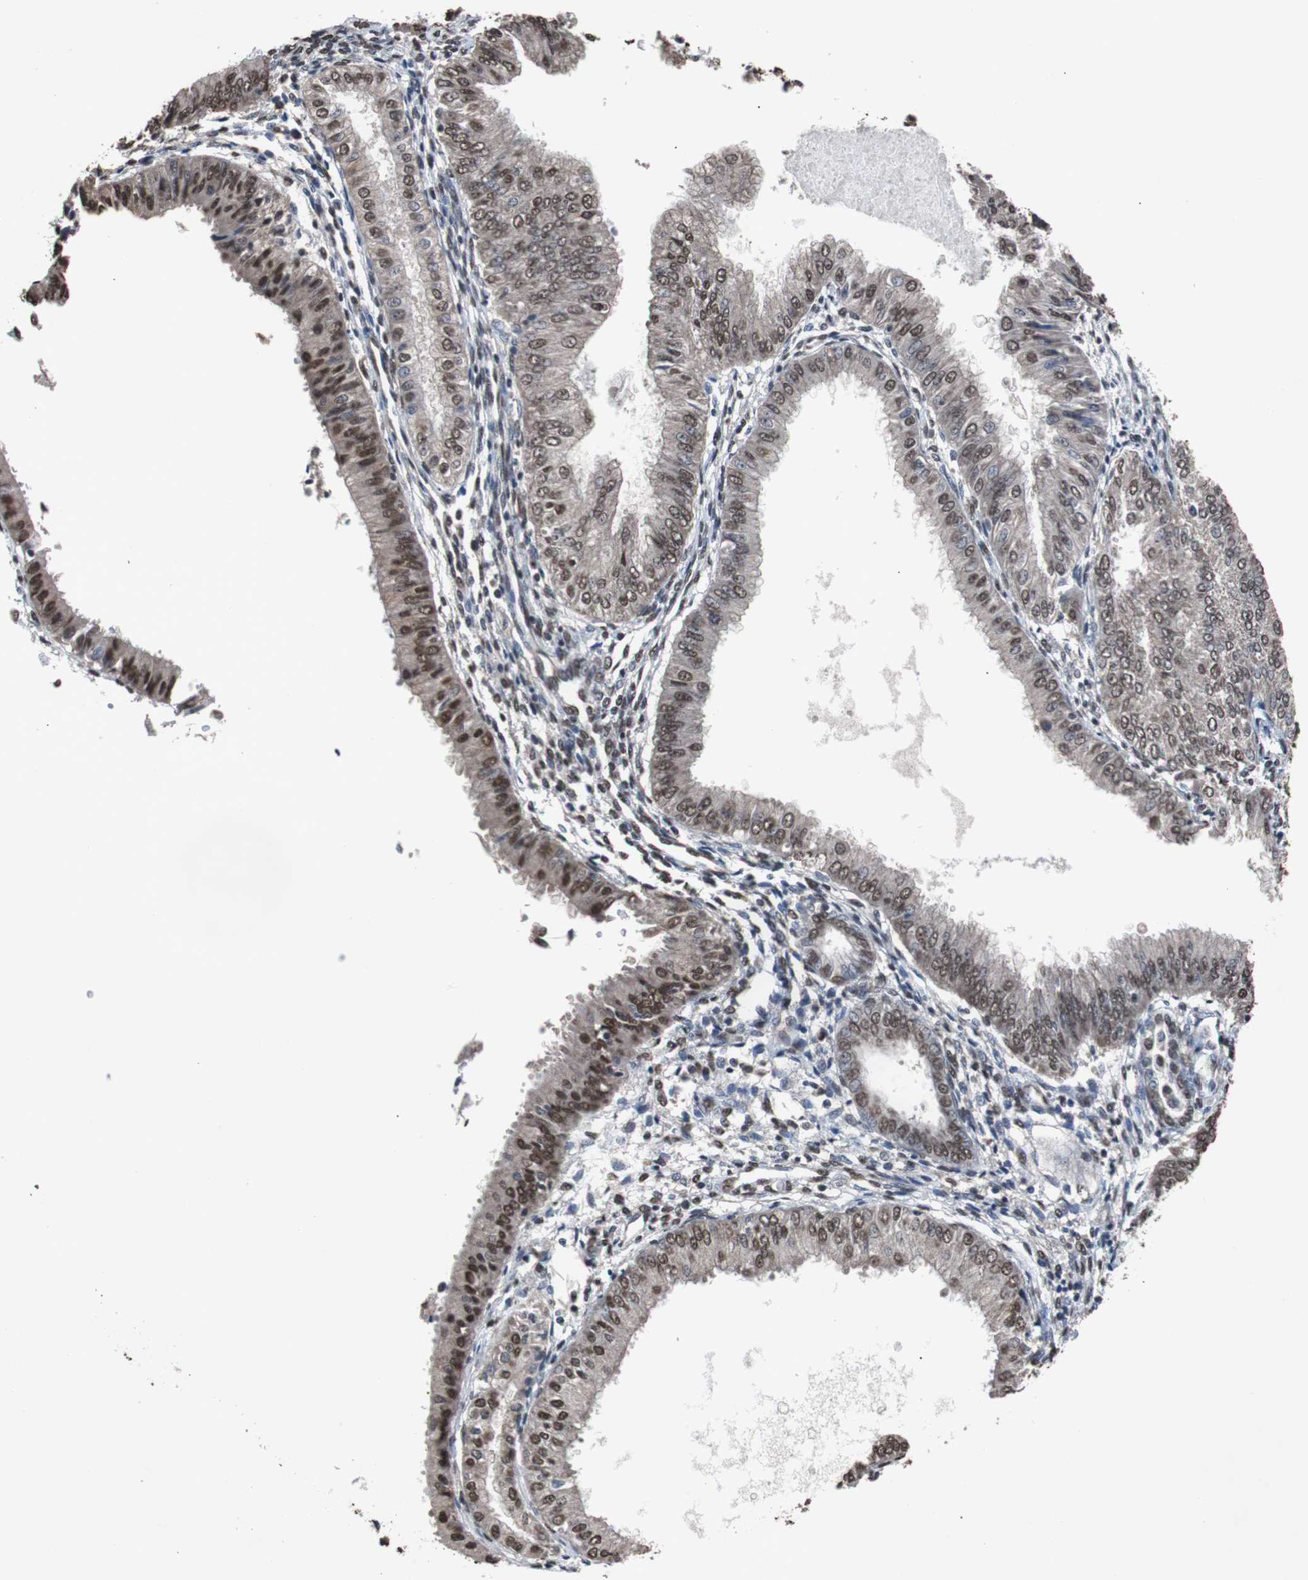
{"staining": {"intensity": "moderate", "quantity": ">75%", "location": "cytoplasmic/membranous,nuclear"}, "tissue": "endometrial cancer", "cell_type": "Tumor cells", "image_type": "cancer", "snomed": [{"axis": "morphology", "description": "Adenocarcinoma, NOS"}, {"axis": "topography", "description": "Endometrium"}], "caption": "Endometrial cancer (adenocarcinoma) tissue demonstrates moderate cytoplasmic/membranous and nuclear positivity in about >75% of tumor cells The staining was performed using DAB to visualize the protein expression in brown, while the nuclei were stained in blue with hematoxylin (Magnification: 20x).", "gene": "MED27", "patient": {"sex": "female", "age": 53}}